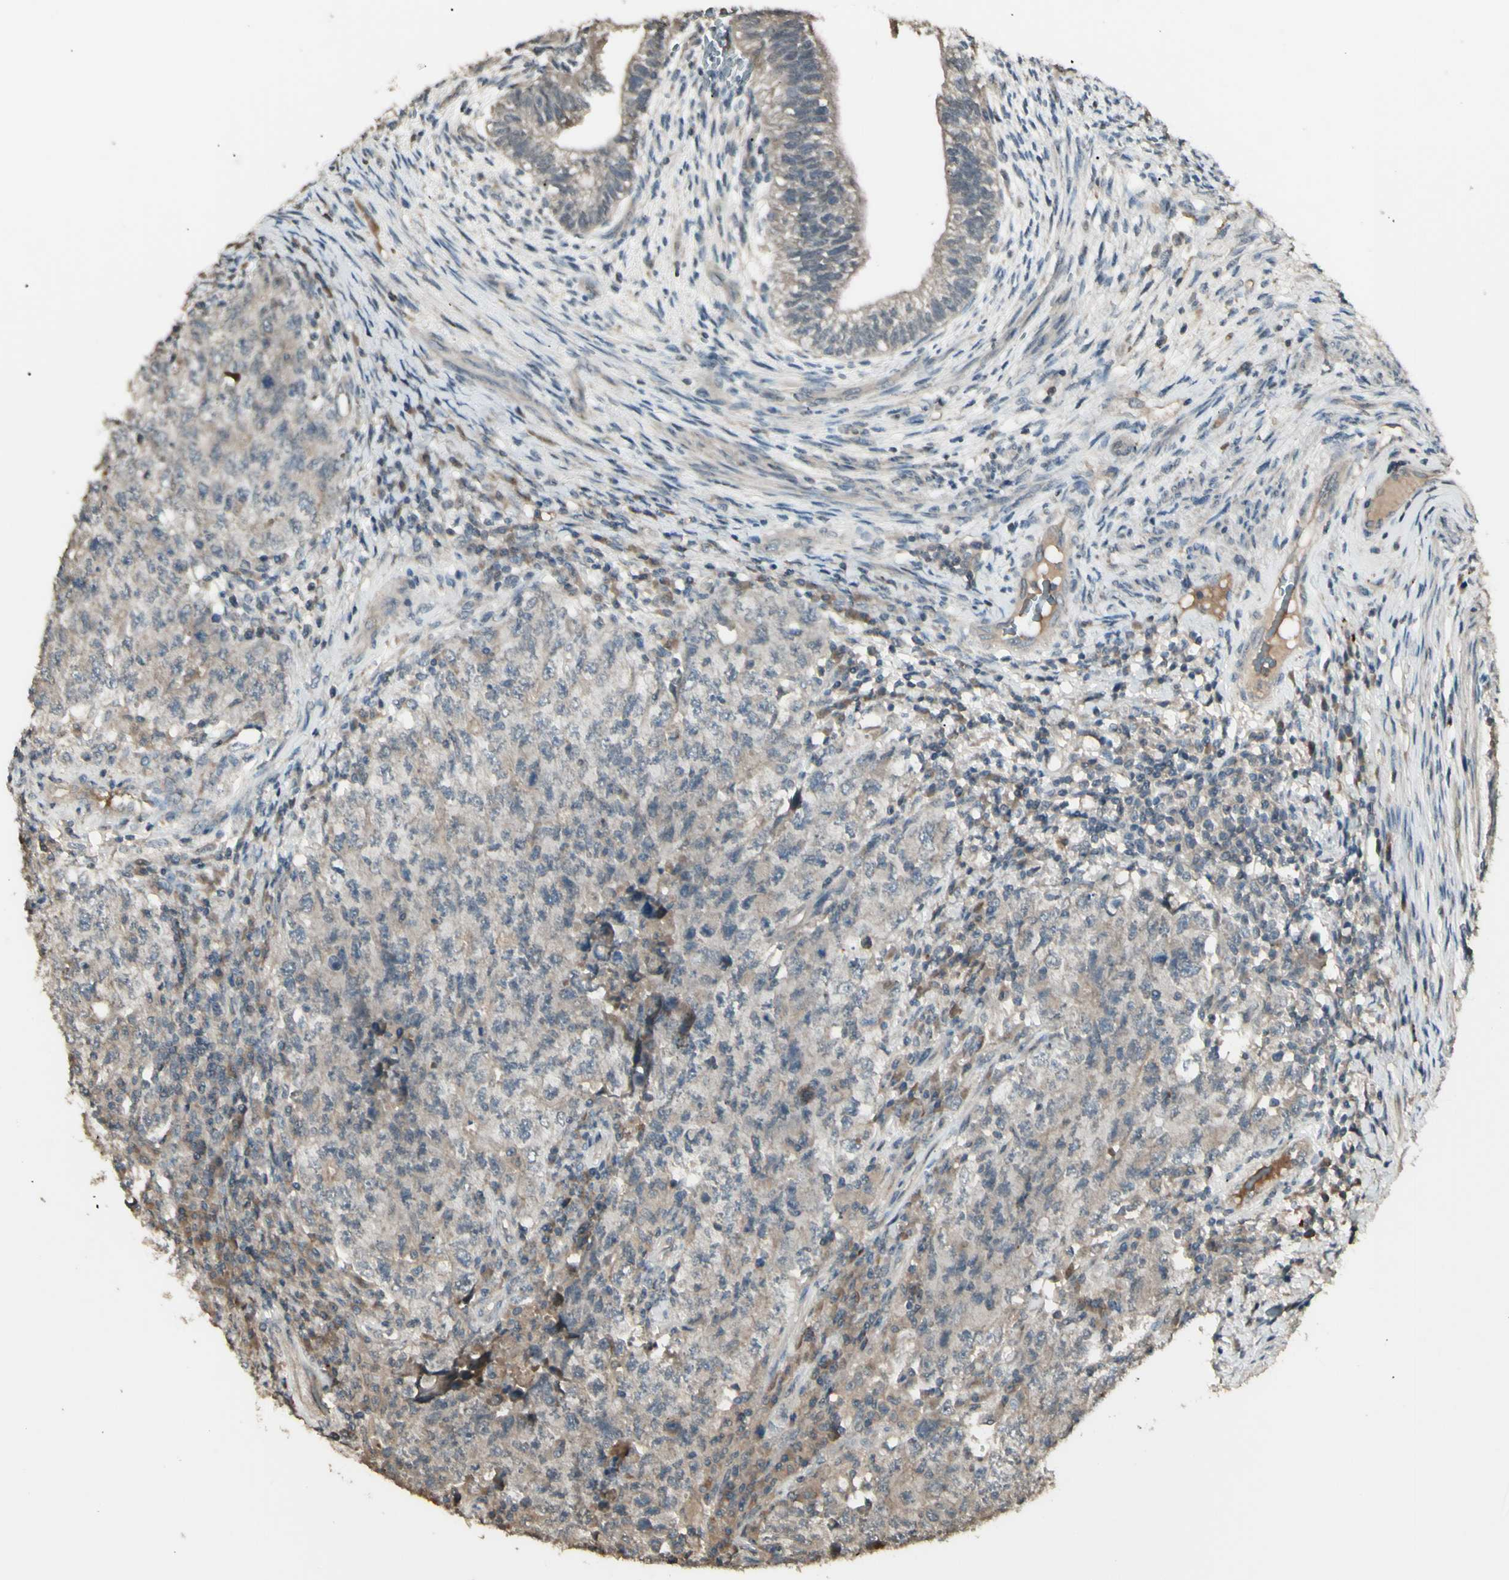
{"staining": {"intensity": "weak", "quantity": ">75%", "location": "cytoplasmic/membranous"}, "tissue": "testis cancer", "cell_type": "Tumor cells", "image_type": "cancer", "snomed": [{"axis": "morphology", "description": "Carcinoma, Embryonal, NOS"}, {"axis": "topography", "description": "Testis"}], "caption": "Immunohistochemistry staining of embryonal carcinoma (testis), which reveals low levels of weak cytoplasmic/membranous staining in about >75% of tumor cells indicating weak cytoplasmic/membranous protein expression. The staining was performed using DAB (brown) for protein detection and nuclei were counterstained in hematoxylin (blue).", "gene": "GNAS", "patient": {"sex": "male", "age": 26}}